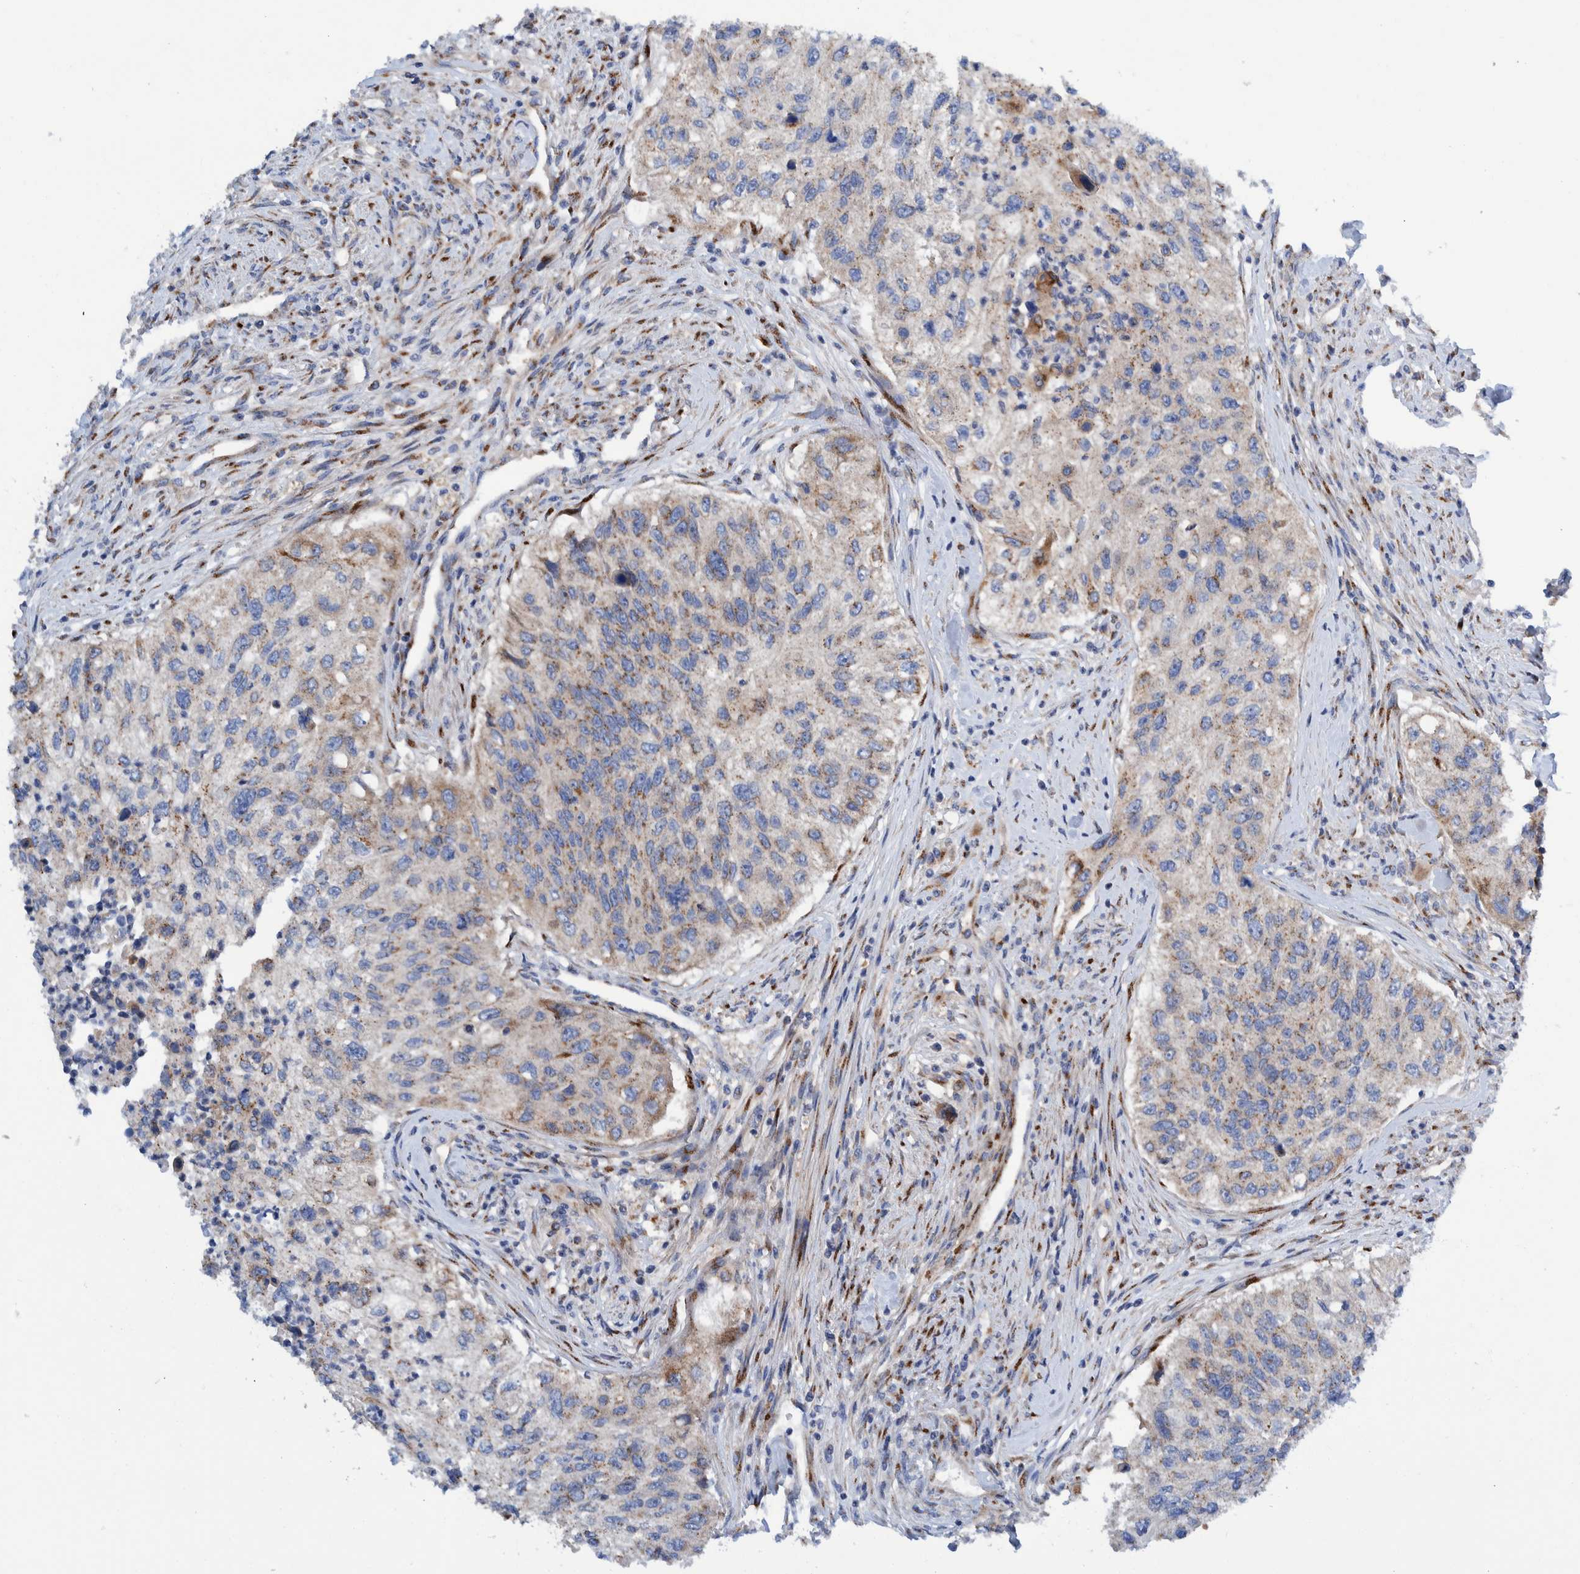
{"staining": {"intensity": "weak", "quantity": "25%-75%", "location": "cytoplasmic/membranous"}, "tissue": "urothelial cancer", "cell_type": "Tumor cells", "image_type": "cancer", "snomed": [{"axis": "morphology", "description": "Urothelial carcinoma, High grade"}, {"axis": "topography", "description": "Urinary bladder"}], "caption": "Immunohistochemistry staining of urothelial carcinoma (high-grade), which shows low levels of weak cytoplasmic/membranous staining in about 25%-75% of tumor cells indicating weak cytoplasmic/membranous protein staining. The staining was performed using DAB (brown) for protein detection and nuclei were counterstained in hematoxylin (blue).", "gene": "TRIM58", "patient": {"sex": "female", "age": 60}}